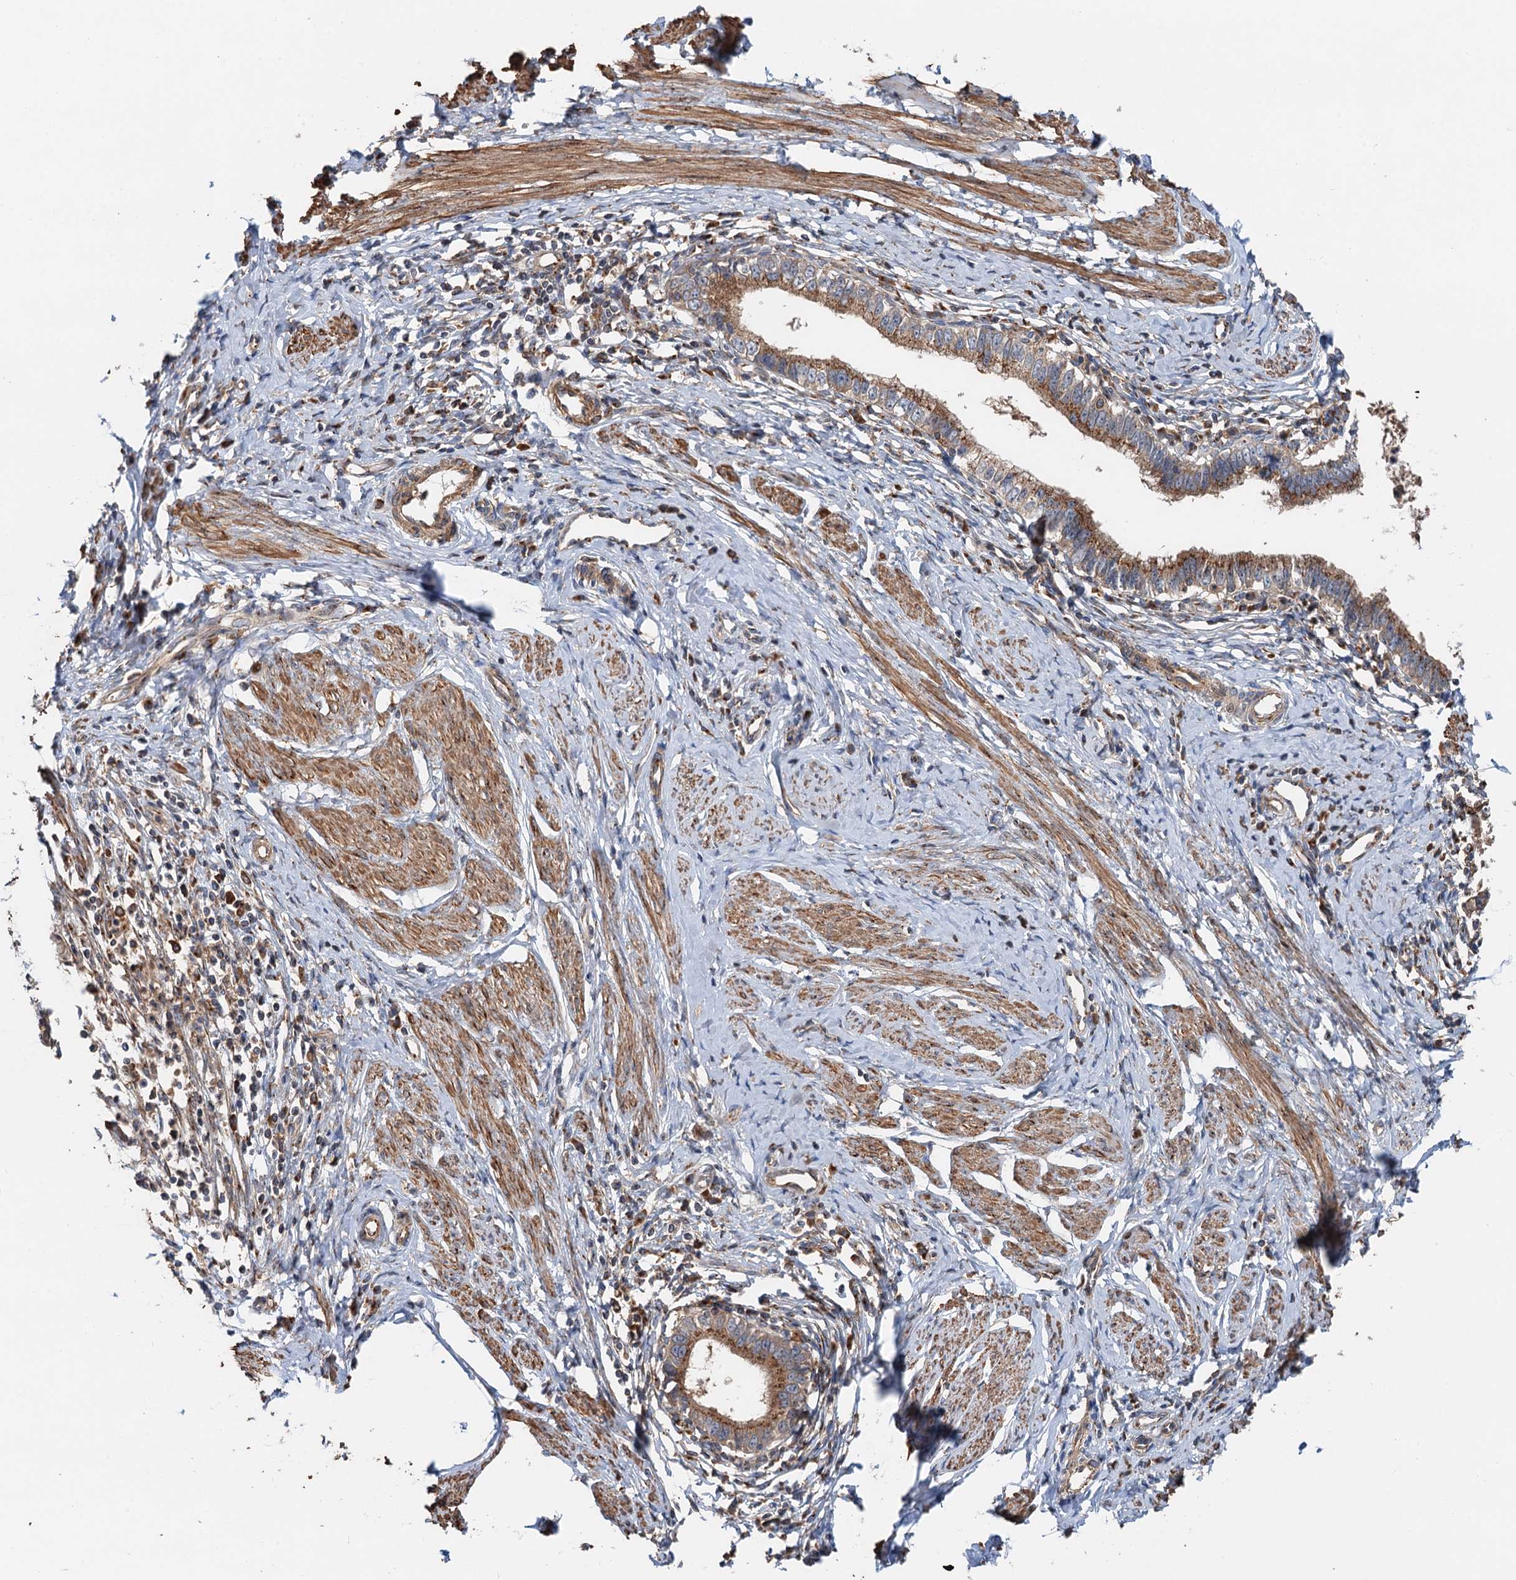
{"staining": {"intensity": "moderate", "quantity": ">75%", "location": "cytoplasmic/membranous"}, "tissue": "cervical cancer", "cell_type": "Tumor cells", "image_type": "cancer", "snomed": [{"axis": "morphology", "description": "Adenocarcinoma, NOS"}, {"axis": "topography", "description": "Cervix"}], "caption": "Immunohistochemical staining of human cervical cancer exhibits moderate cytoplasmic/membranous protein expression in approximately >75% of tumor cells. The staining was performed using DAB, with brown indicating positive protein expression. Nuclei are stained blue with hematoxylin.", "gene": "ANKRD26", "patient": {"sex": "female", "age": 36}}